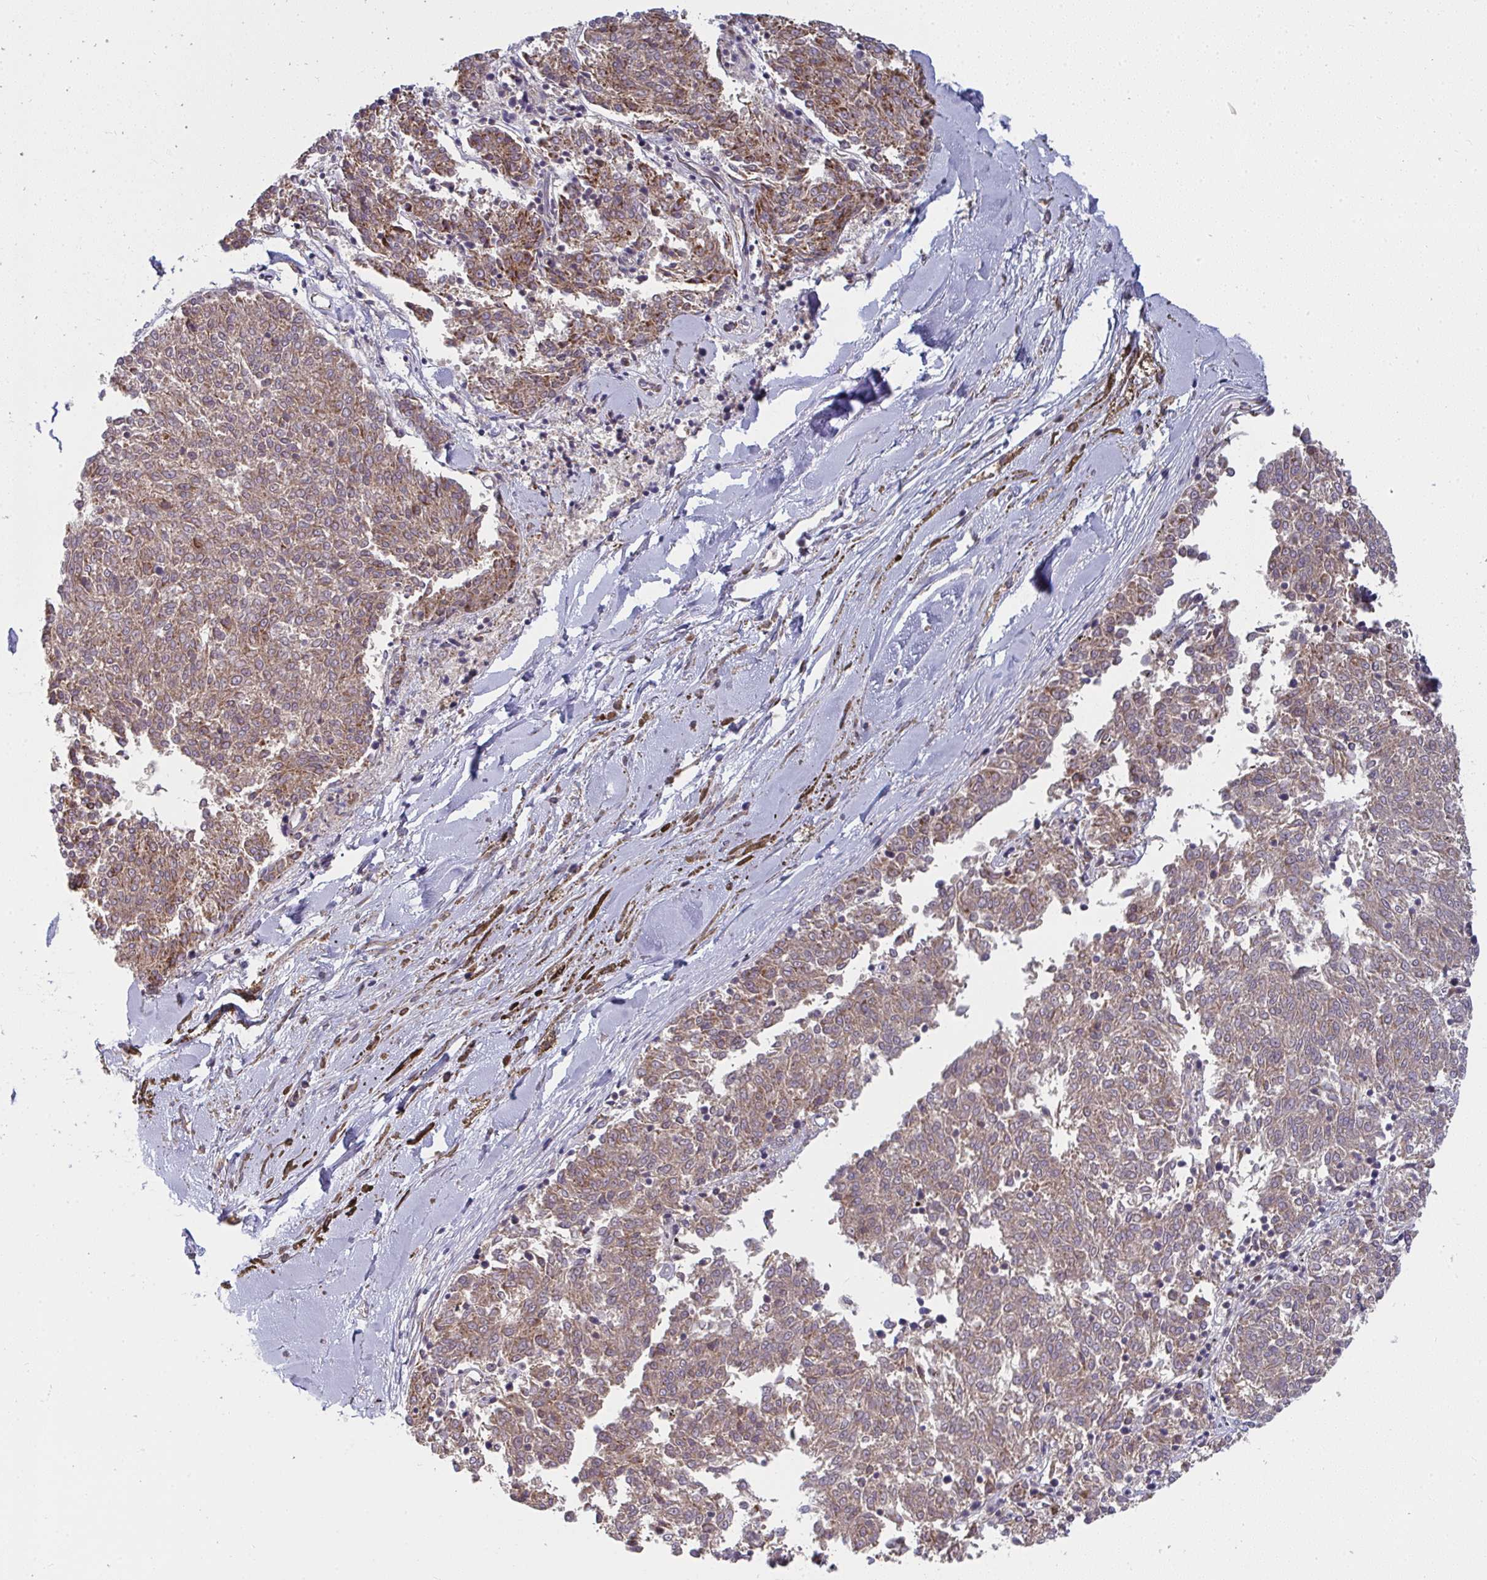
{"staining": {"intensity": "moderate", "quantity": ">75%", "location": "cytoplasmic/membranous"}, "tissue": "melanoma", "cell_type": "Tumor cells", "image_type": "cancer", "snomed": [{"axis": "morphology", "description": "Malignant melanoma, NOS"}, {"axis": "topography", "description": "Skin"}], "caption": "Brown immunohistochemical staining in melanoma demonstrates moderate cytoplasmic/membranous expression in approximately >75% of tumor cells.", "gene": "FAHD1", "patient": {"sex": "female", "age": 72}}